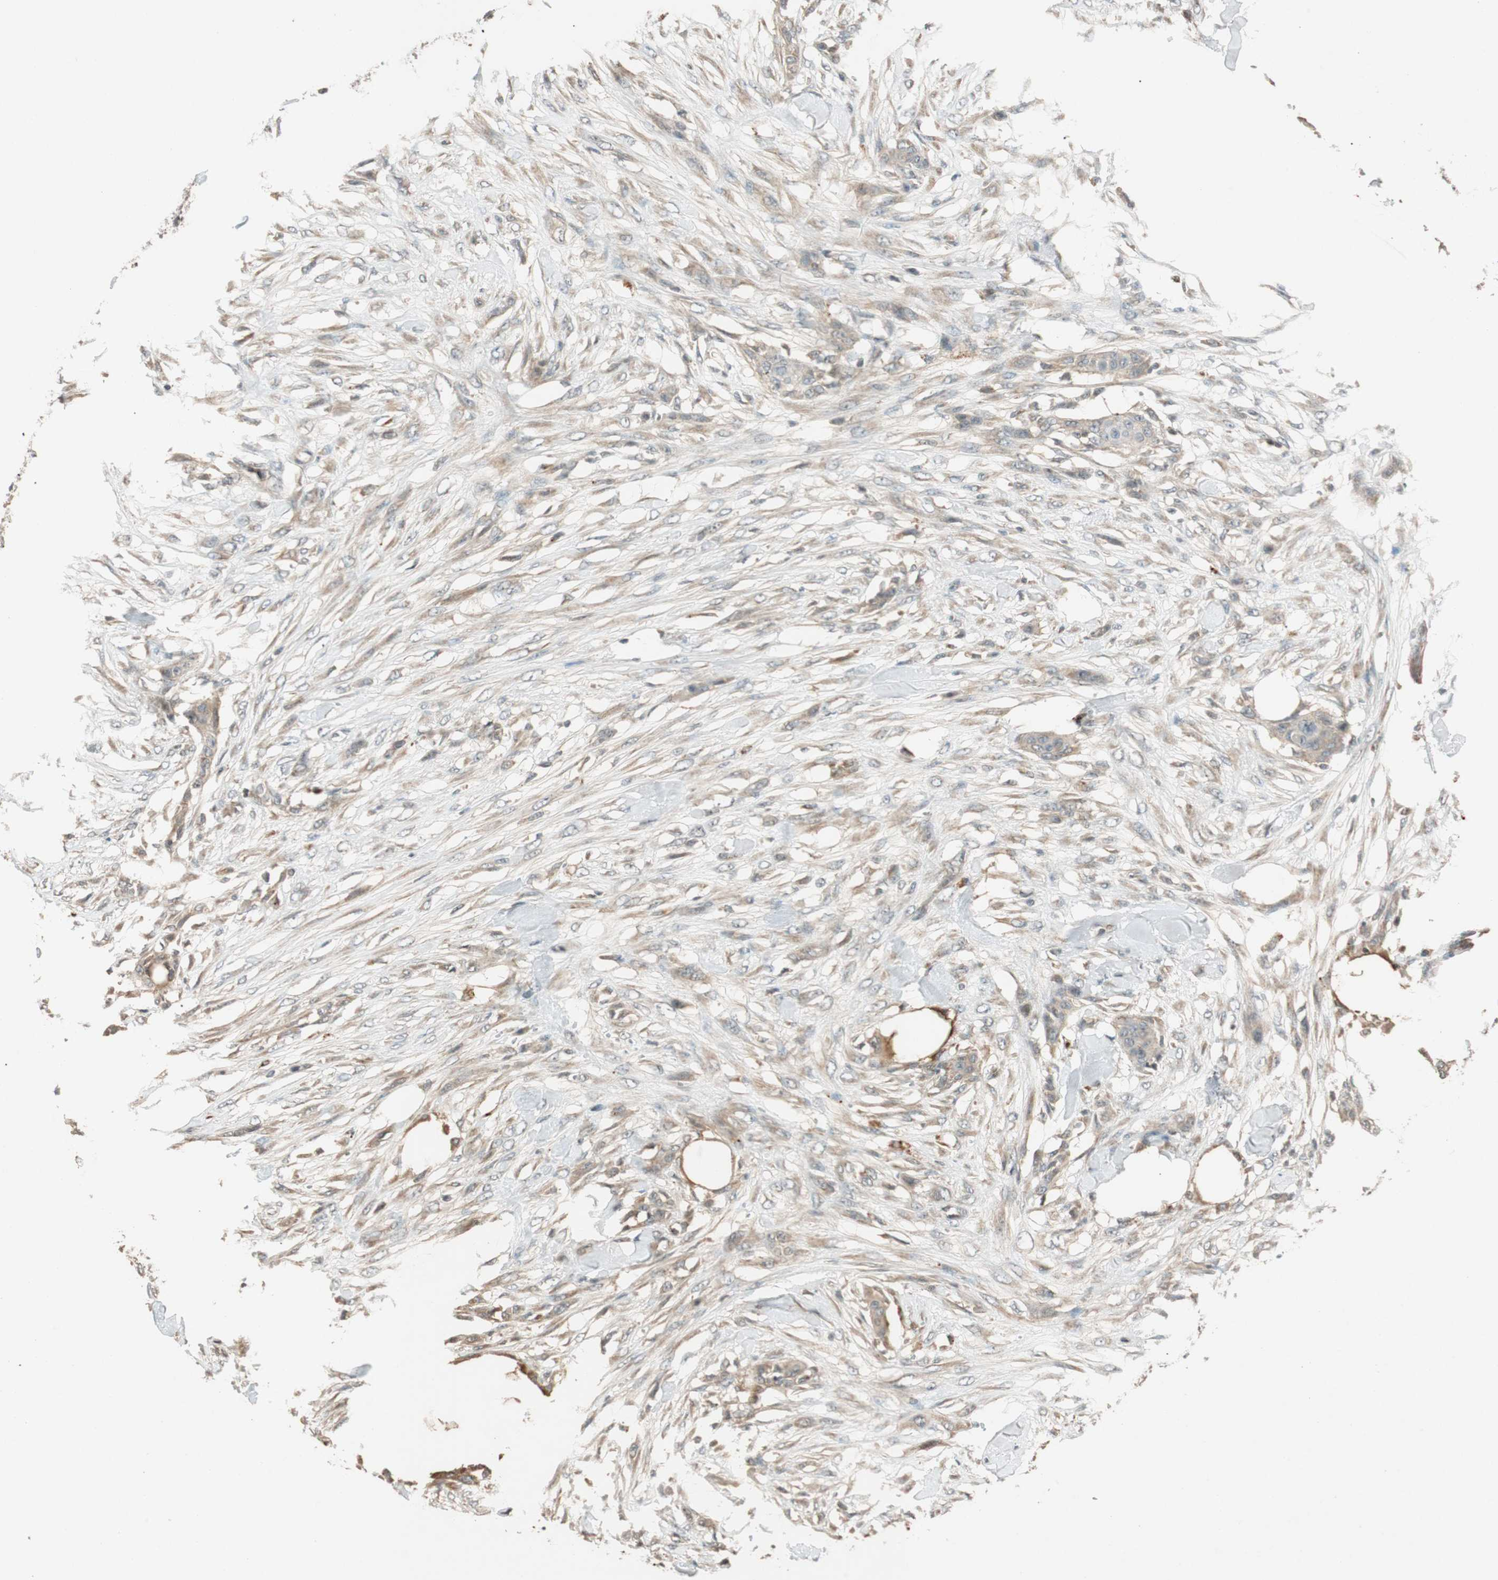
{"staining": {"intensity": "weak", "quantity": ">75%", "location": "cytoplasmic/membranous"}, "tissue": "skin cancer", "cell_type": "Tumor cells", "image_type": "cancer", "snomed": [{"axis": "morphology", "description": "Squamous cell carcinoma, NOS"}, {"axis": "topography", "description": "Skin"}], "caption": "Tumor cells show low levels of weak cytoplasmic/membranous positivity in approximately >75% of cells in human skin squamous cell carcinoma.", "gene": "GLB1", "patient": {"sex": "female", "age": 59}}